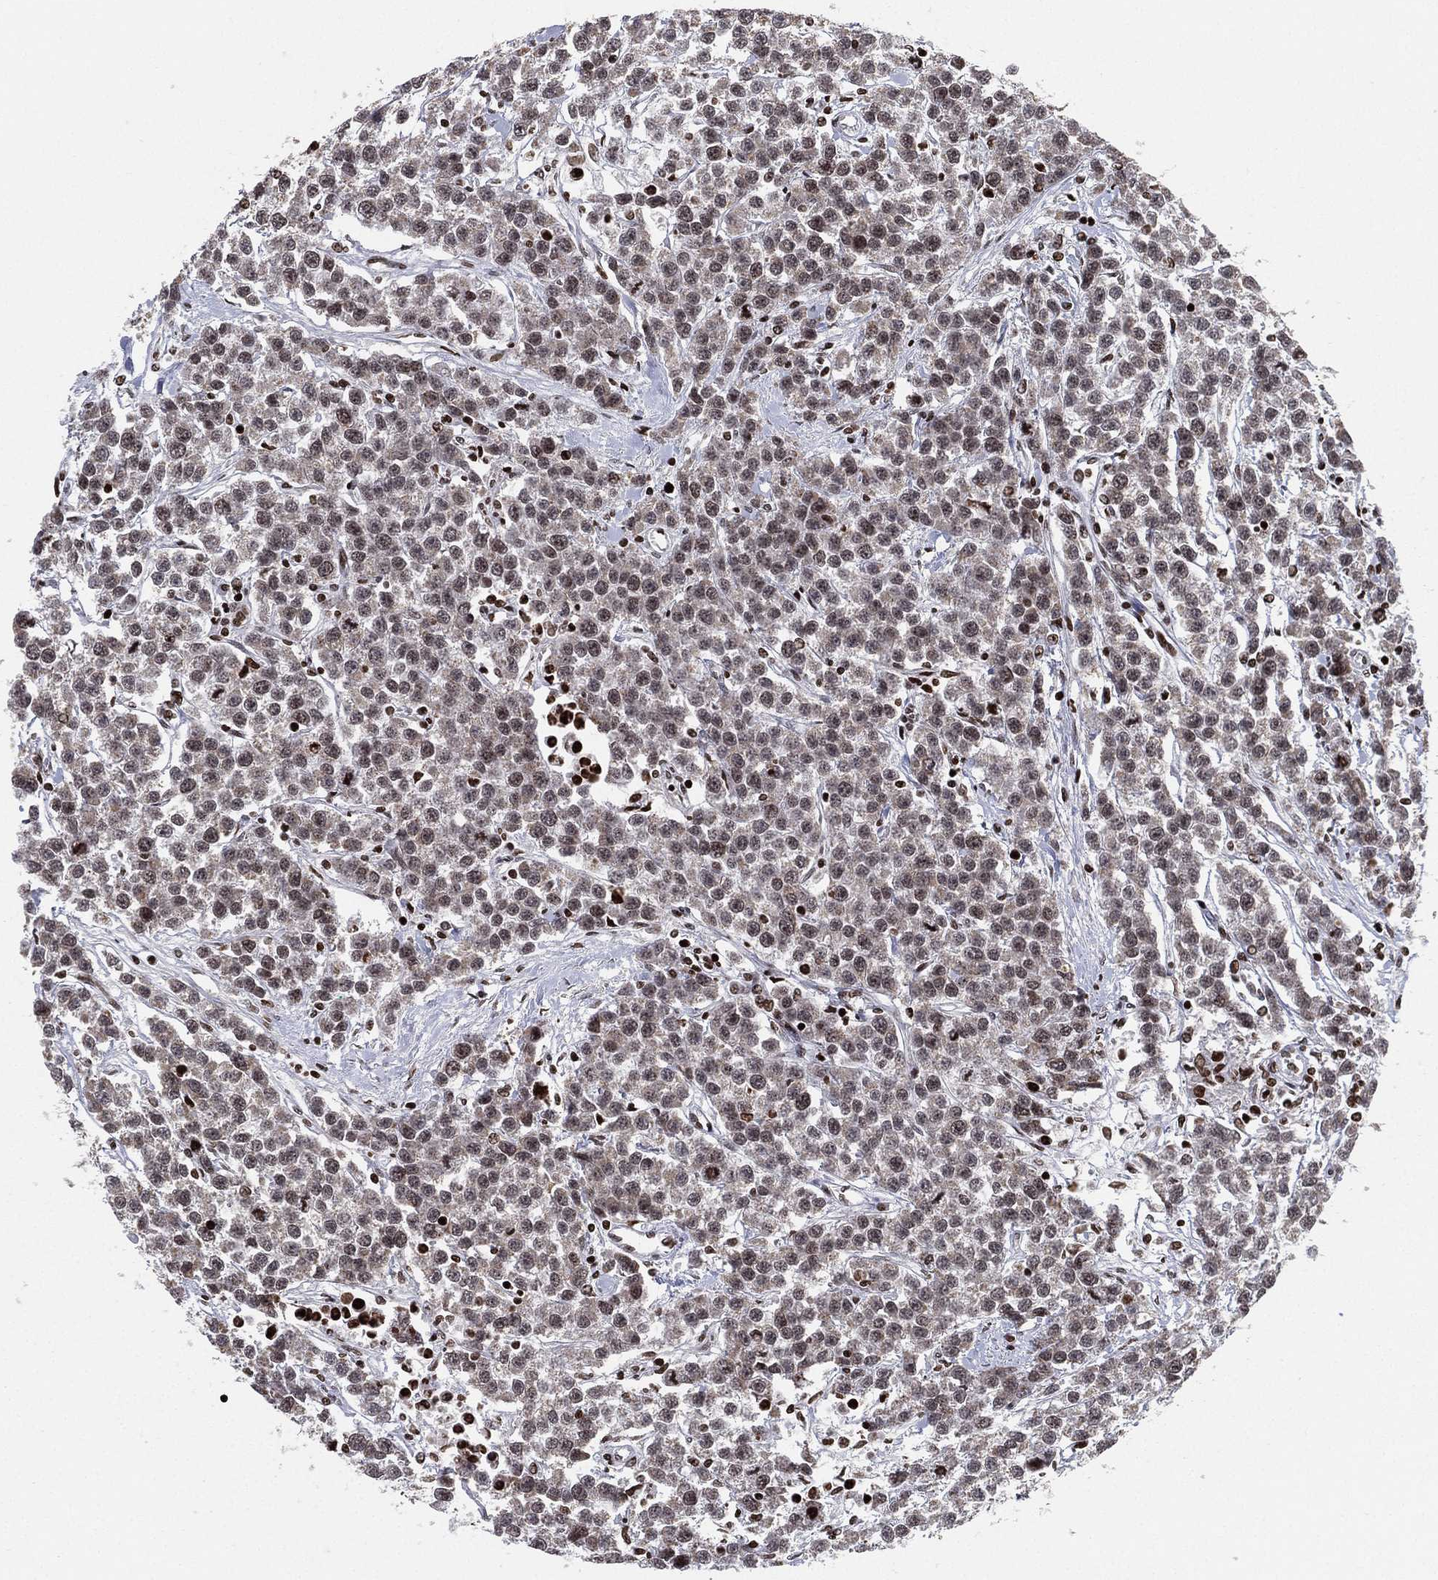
{"staining": {"intensity": "negative", "quantity": "none", "location": "none"}, "tissue": "testis cancer", "cell_type": "Tumor cells", "image_type": "cancer", "snomed": [{"axis": "morphology", "description": "Seminoma, NOS"}, {"axis": "topography", "description": "Testis"}], "caption": "DAB (3,3'-diaminobenzidine) immunohistochemical staining of human testis cancer (seminoma) reveals no significant expression in tumor cells.", "gene": "MFSD14A", "patient": {"sex": "male", "age": 59}}